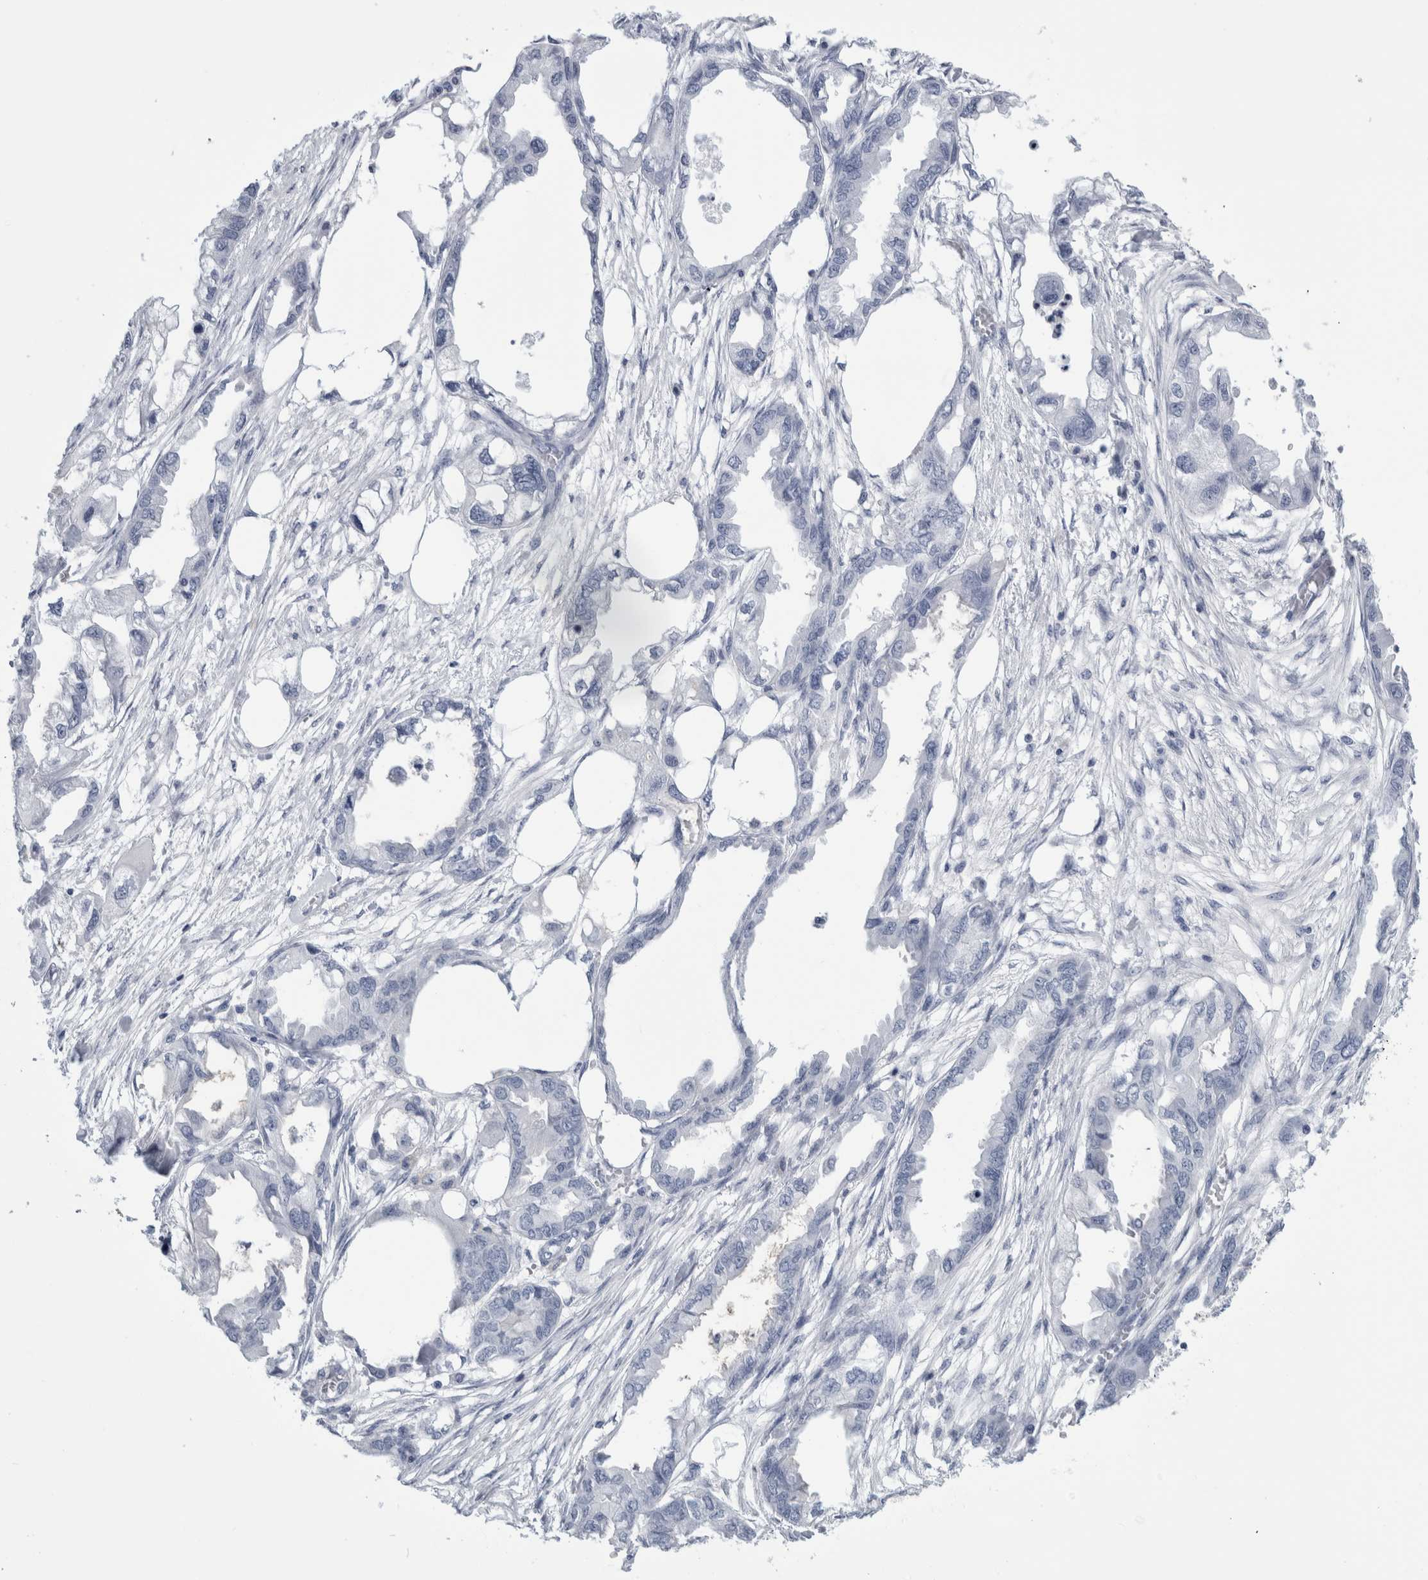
{"staining": {"intensity": "negative", "quantity": "none", "location": "none"}, "tissue": "endometrial cancer", "cell_type": "Tumor cells", "image_type": "cancer", "snomed": [{"axis": "morphology", "description": "Adenocarcinoma, NOS"}, {"axis": "morphology", "description": "Adenocarcinoma, metastatic, NOS"}, {"axis": "topography", "description": "Adipose tissue"}, {"axis": "topography", "description": "Endometrium"}], "caption": "High magnification brightfield microscopy of metastatic adenocarcinoma (endometrial) stained with DAB (3,3'-diaminobenzidine) (brown) and counterstained with hematoxylin (blue): tumor cells show no significant staining.", "gene": "ANKFY1", "patient": {"sex": "female", "age": 67}}